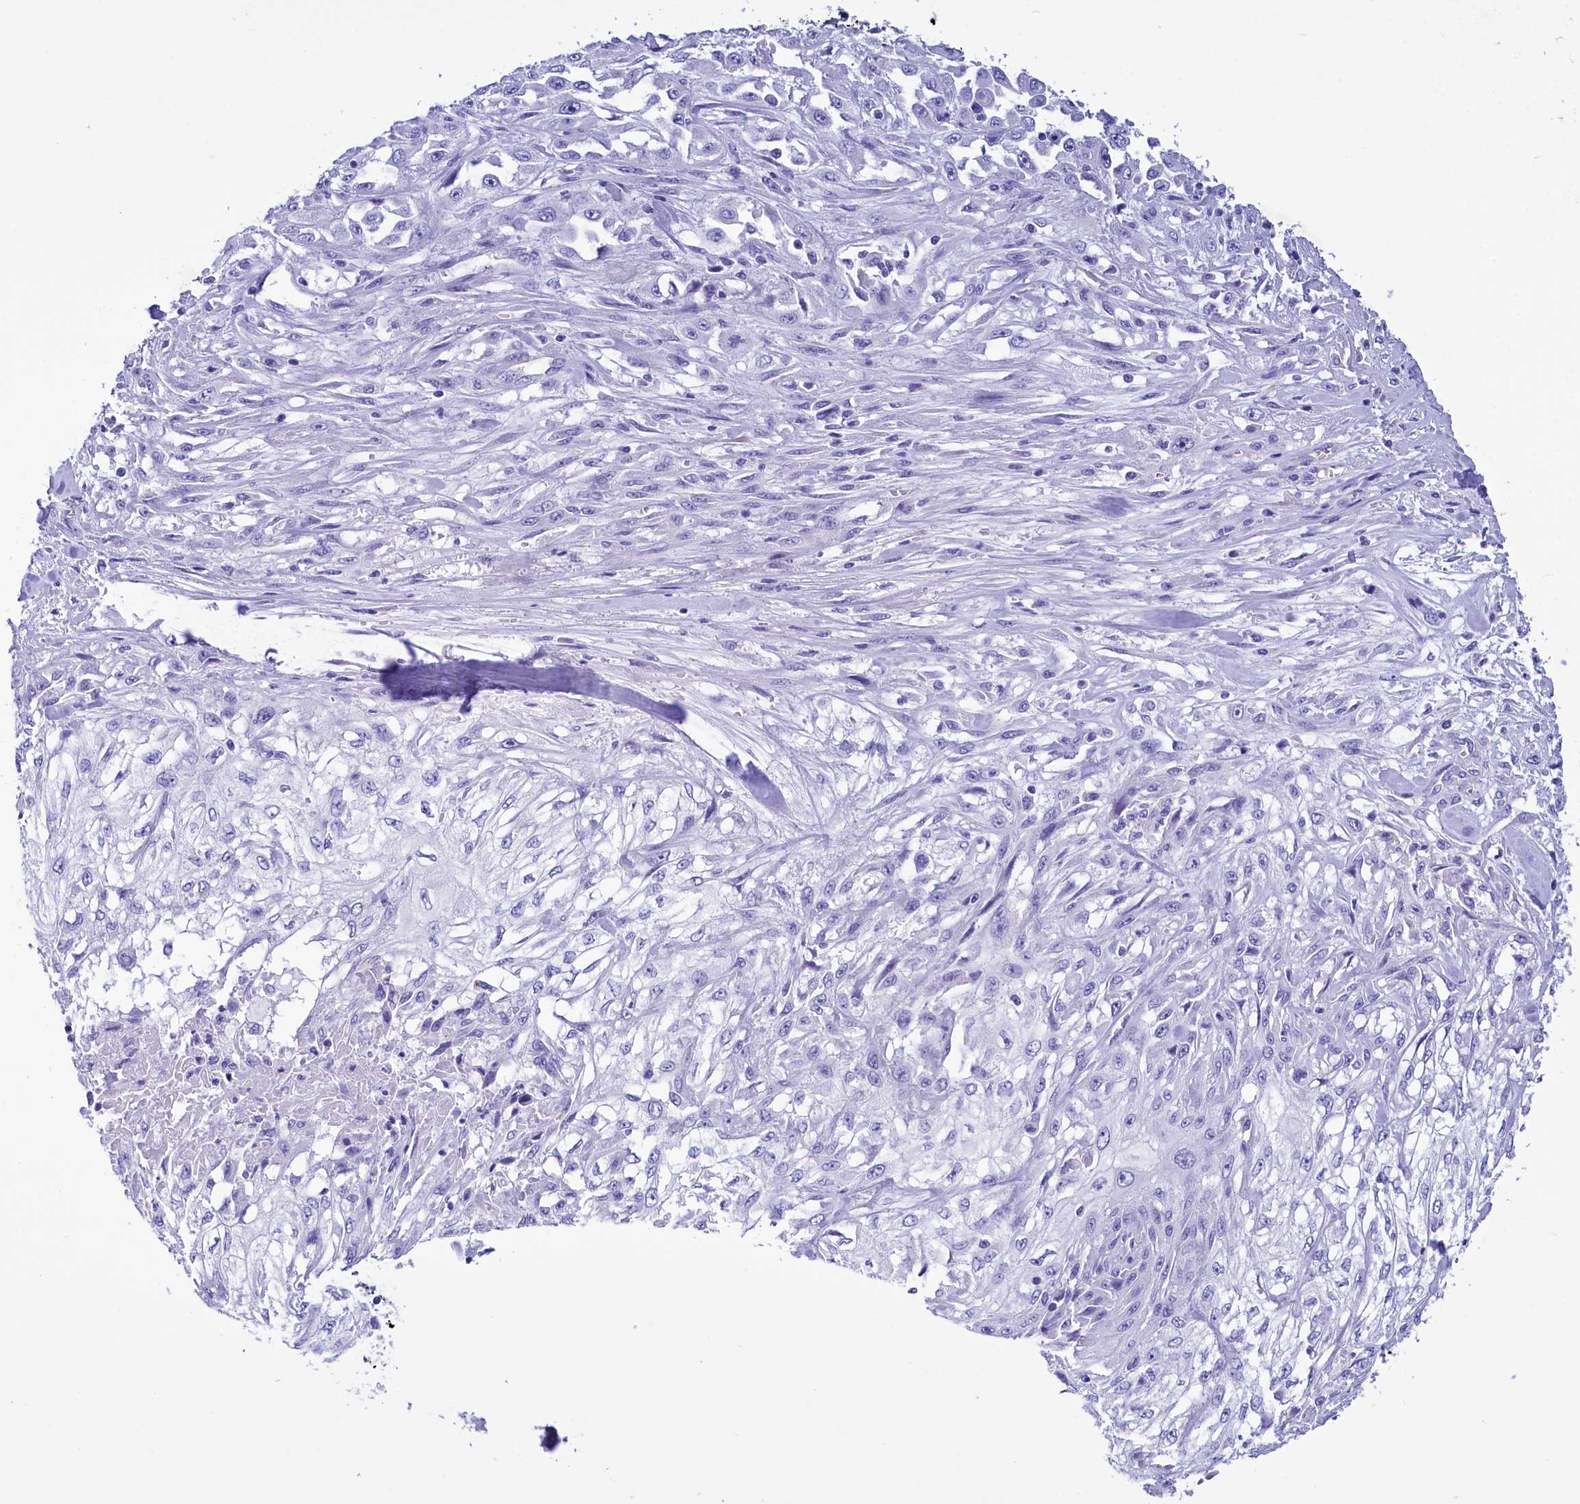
{"staining": {"intensity": "negative", "quantity": "none", "location": "none"}, "tissue": "skin cancer", "cell_type": "Tumor cells", "image_type": "cancer", "snomed": [{"axis": "morphology", "description": "Squamous cell carcinoma, NOS"}, {"axis": "morphology", "description": "Squamous cell carcinoma, metastatic, NOS"}, {"axis": "topography", "description": "Skin"}, {"axis": "topography", "description": "Lymph node"}], "caption": "DAB (3,3'-diaminobenzidine) immunohistochemical staining of human skin metastatic squamous cell carcinoma reveals no significant staining in tumor cells.", "gene": "TTC36", "patient": {"sex": "male", "age": 75}}